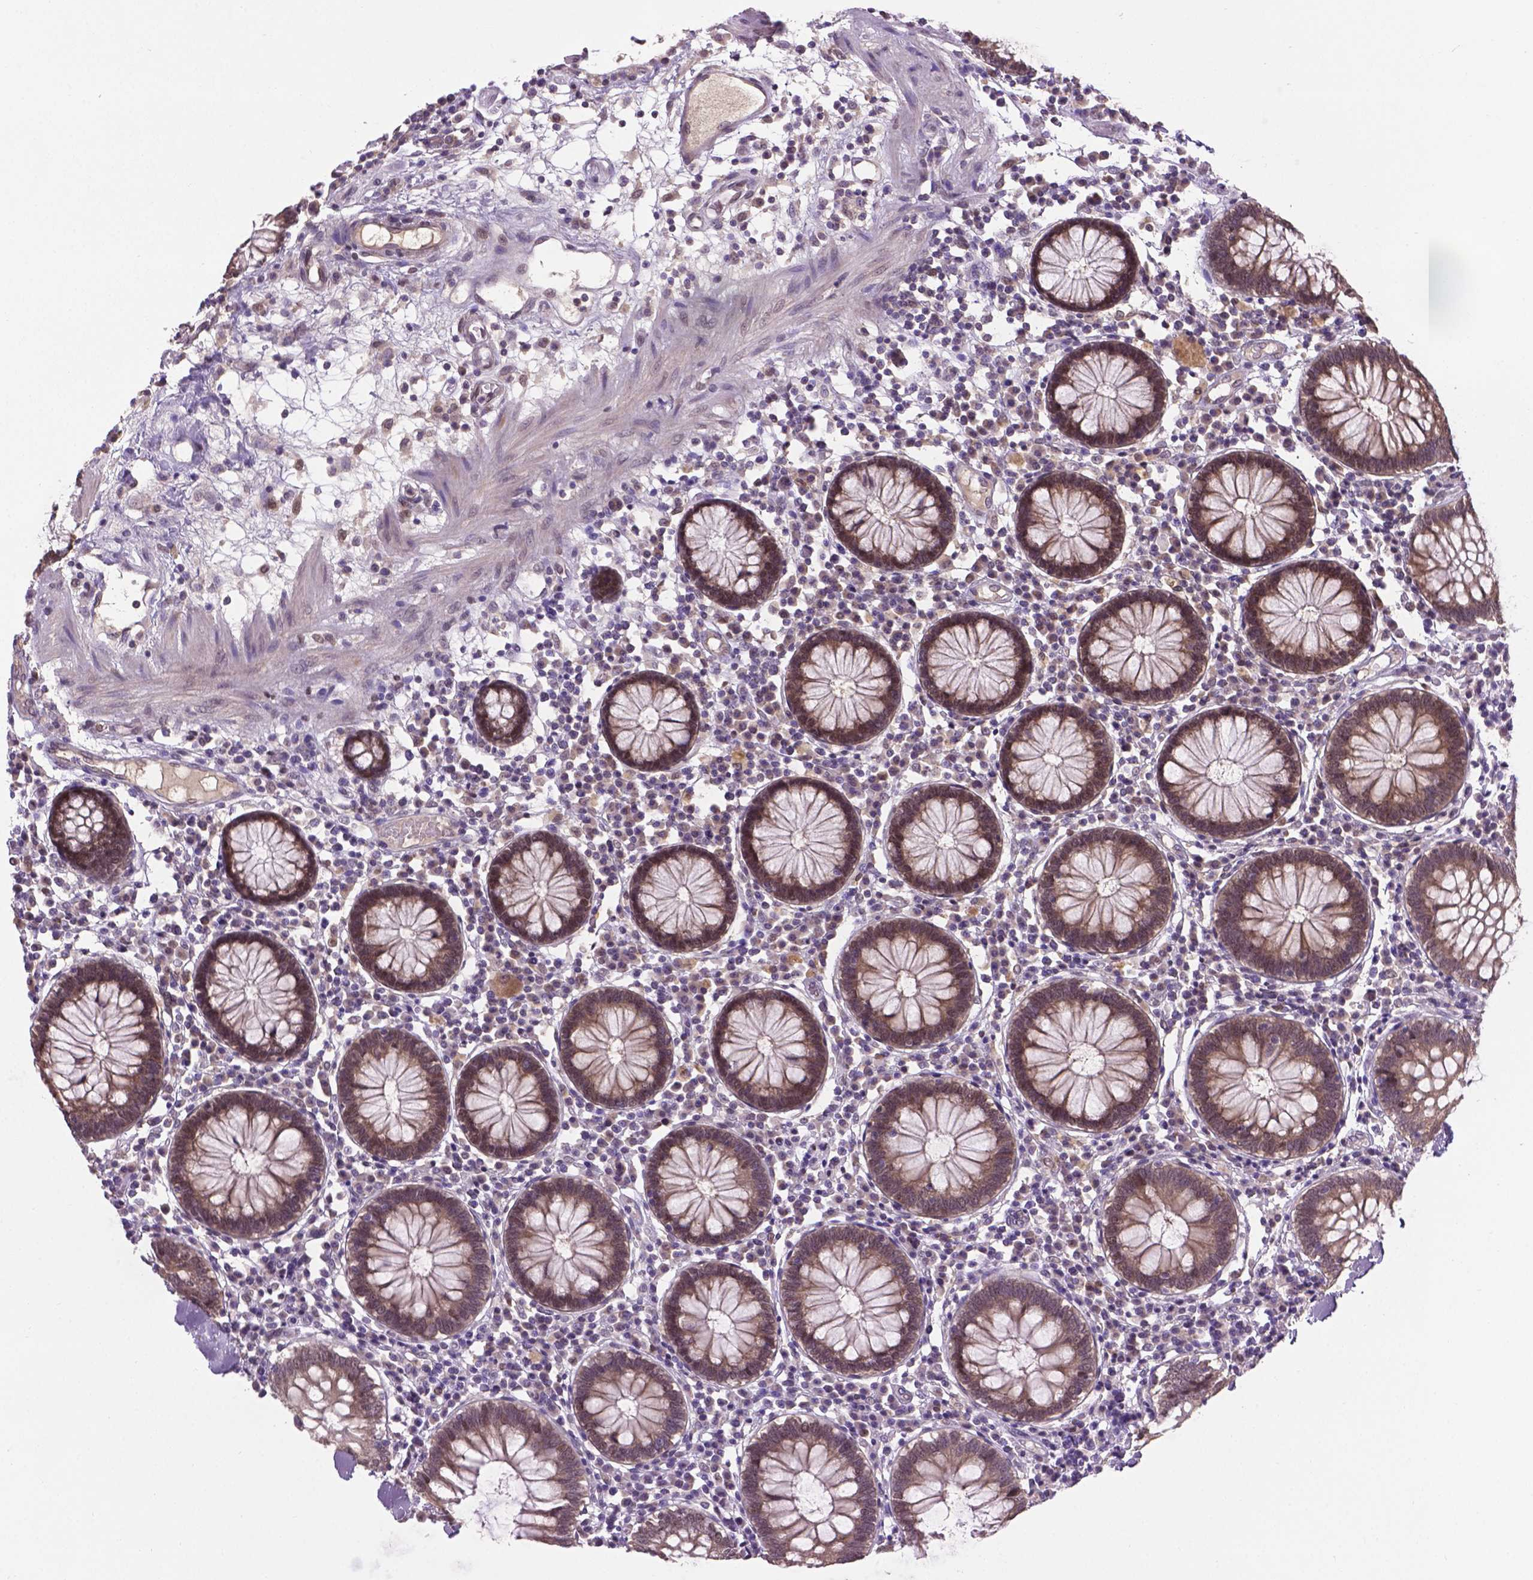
{"staining": {"intensity": "weak", "quantity": ">75%", "location": "cytoplasmic/membranous,nuclear"}, "tissue": "colon", "cell_type": "Endothelial cells", "image_type": "normal", "snomed": [{"axis": "morphology", "description": "Normal tissue, NOS"}, {"axis": "morphology", "description": "Adenocarcinoma, NOS"}, {"axis": "topography", "description": "Colon"}], "caption": "DAB immunohistochemical staining of benign human colon reveals weak cytoplasmic/membranous,nuclear protein positivity in about >75% of endothelial cells. (DAB (3,3'-diaminobenzidine) IHC with brightfield microscopy, high magnification).", "gene": "ENSG00000289700", "patient": {"sex": "male", "age": 83}}